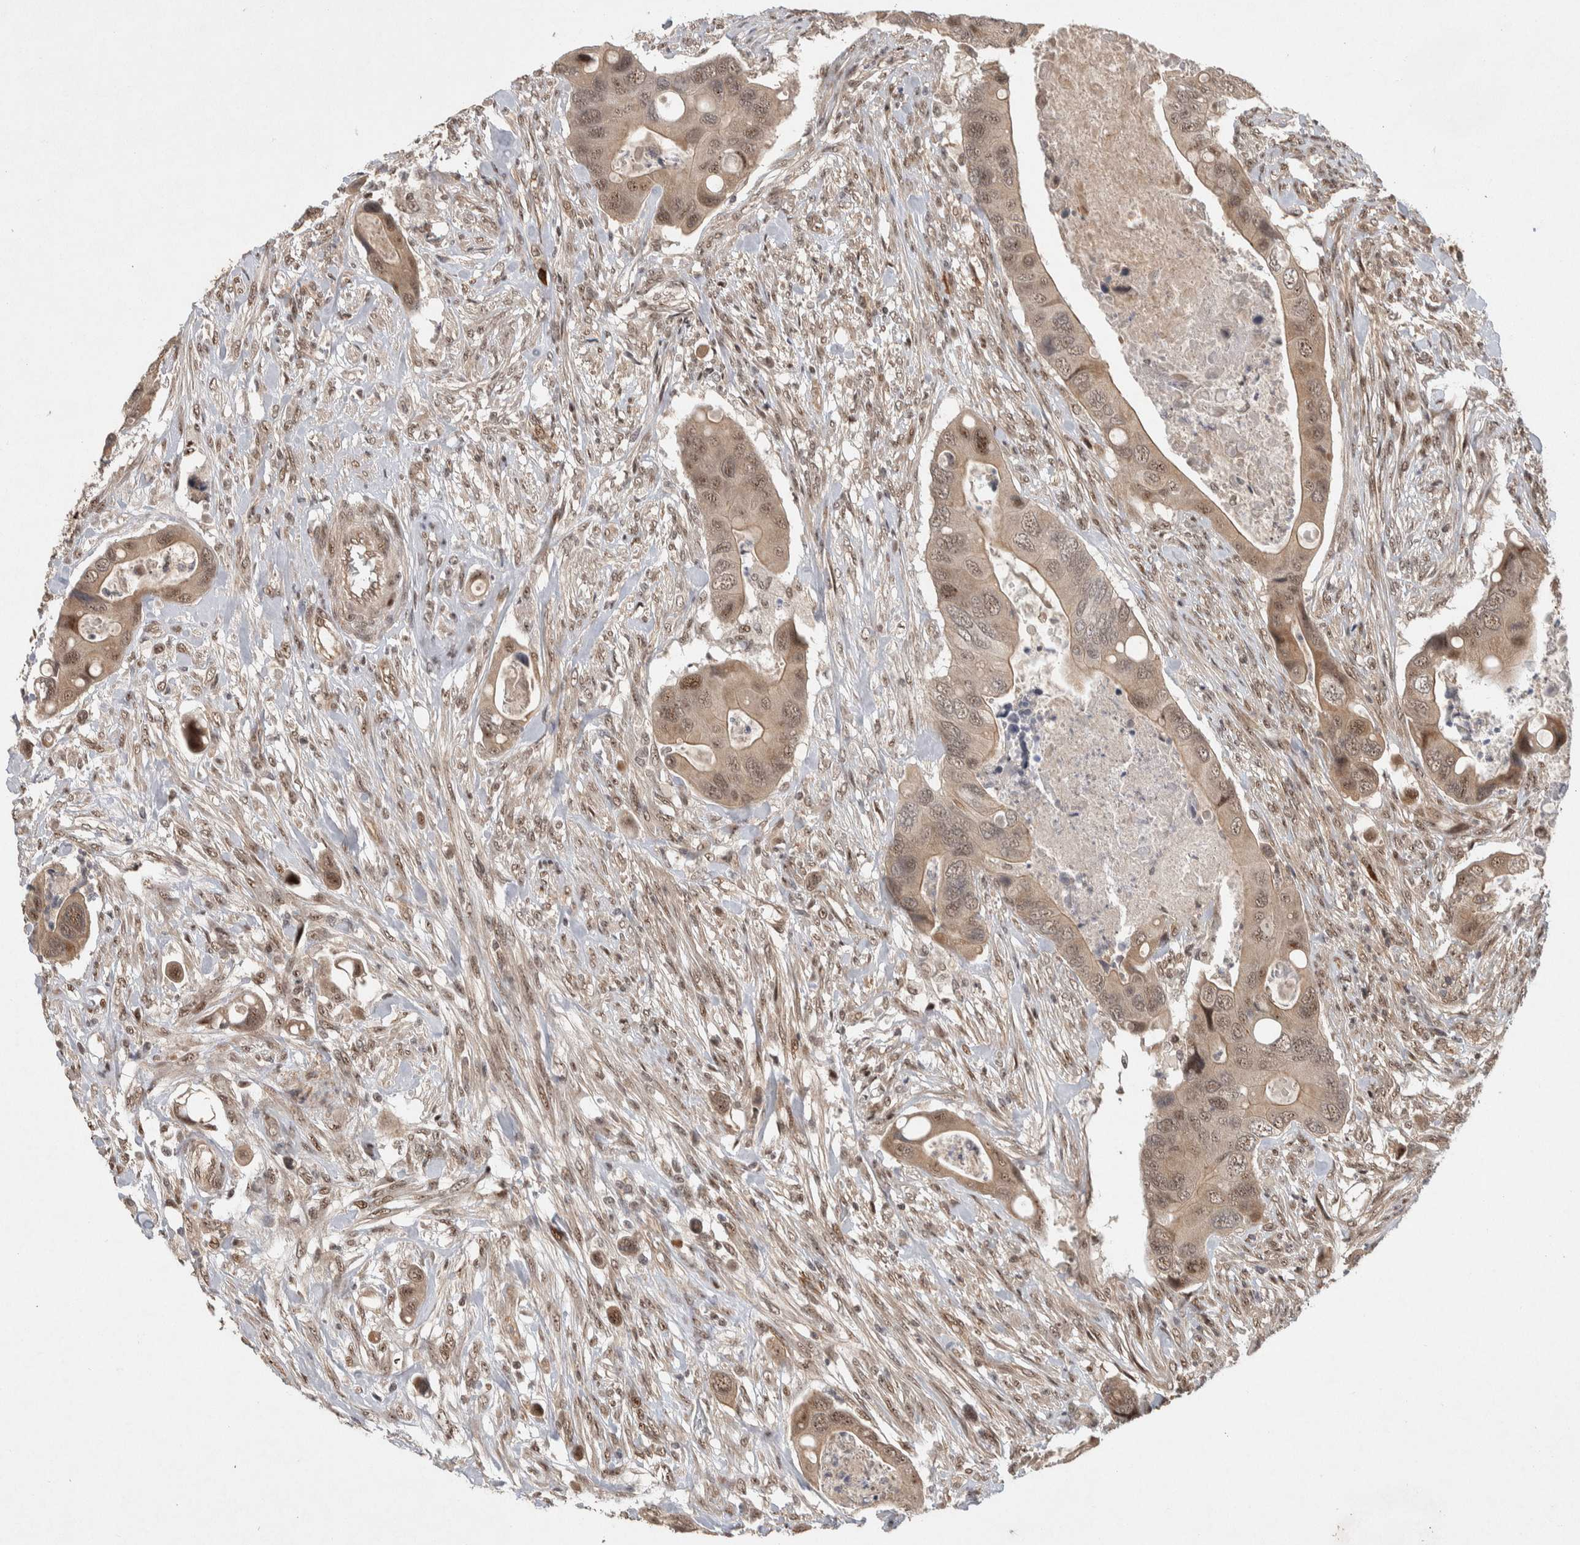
{"staining": {"intensity": "weak", "quantity": ">75%", "location": "cytoplasmic/membranous,nuclear"}, "tissue": "colorectal cancer", "cell_type": "Tumor cells", "image_type": "cancer", "snomed": [{"axis": "morphology", "description": "Adenocarcinoma, NOS"}, {"axis": "topography", "description": "Rectum"}], "caption": "Brown immunohistochemical staining in colorectal adenocarcinoma exhibits weak cytoplasmic/membranous and nuclear positivity in approximately >75% of tumor cells. (DAB IHC with brightfield microscopy, high magnification).", "gene": "TOR1B", "patient": {"sex": "female", "age": 57}}